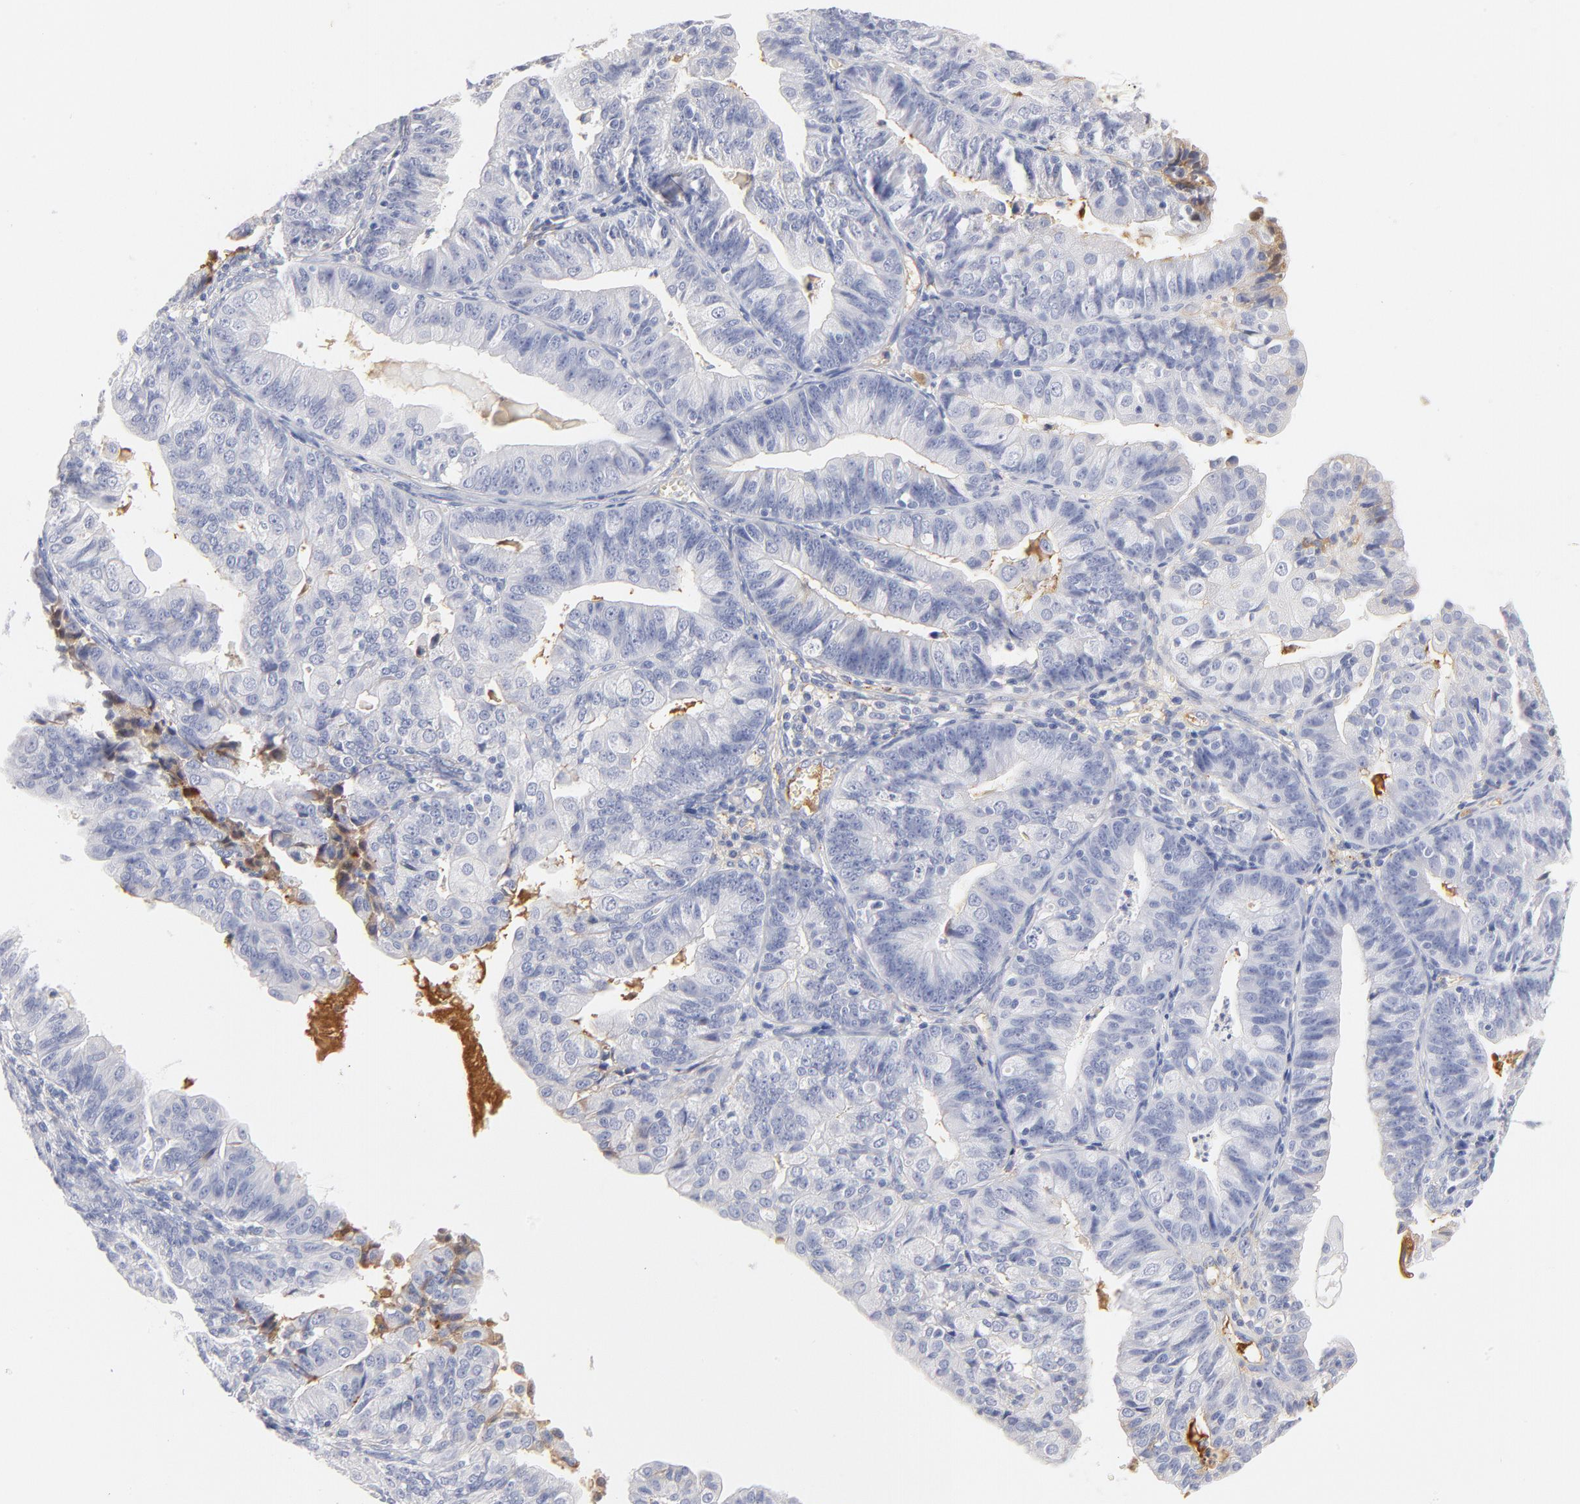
{"staining": {"intensity": "negative", "quantity": "none", "location": "none"}, "tissue": "endometrial cancer", "cell_type": "Tumor cells", "image_type": "cancer", "snomed": [{"axis": "morphology", "description": "Adenocarcinoma, NOS"}, {"axis": "topography", "description": "Endometrium"}], "caption": "Human endometrial adenocarcinoma stained for a protein using immunohistochemistry reveals no positivity in tumor cells.", "gene": "C3", "patient": {"sex": "female", "age": 56}}